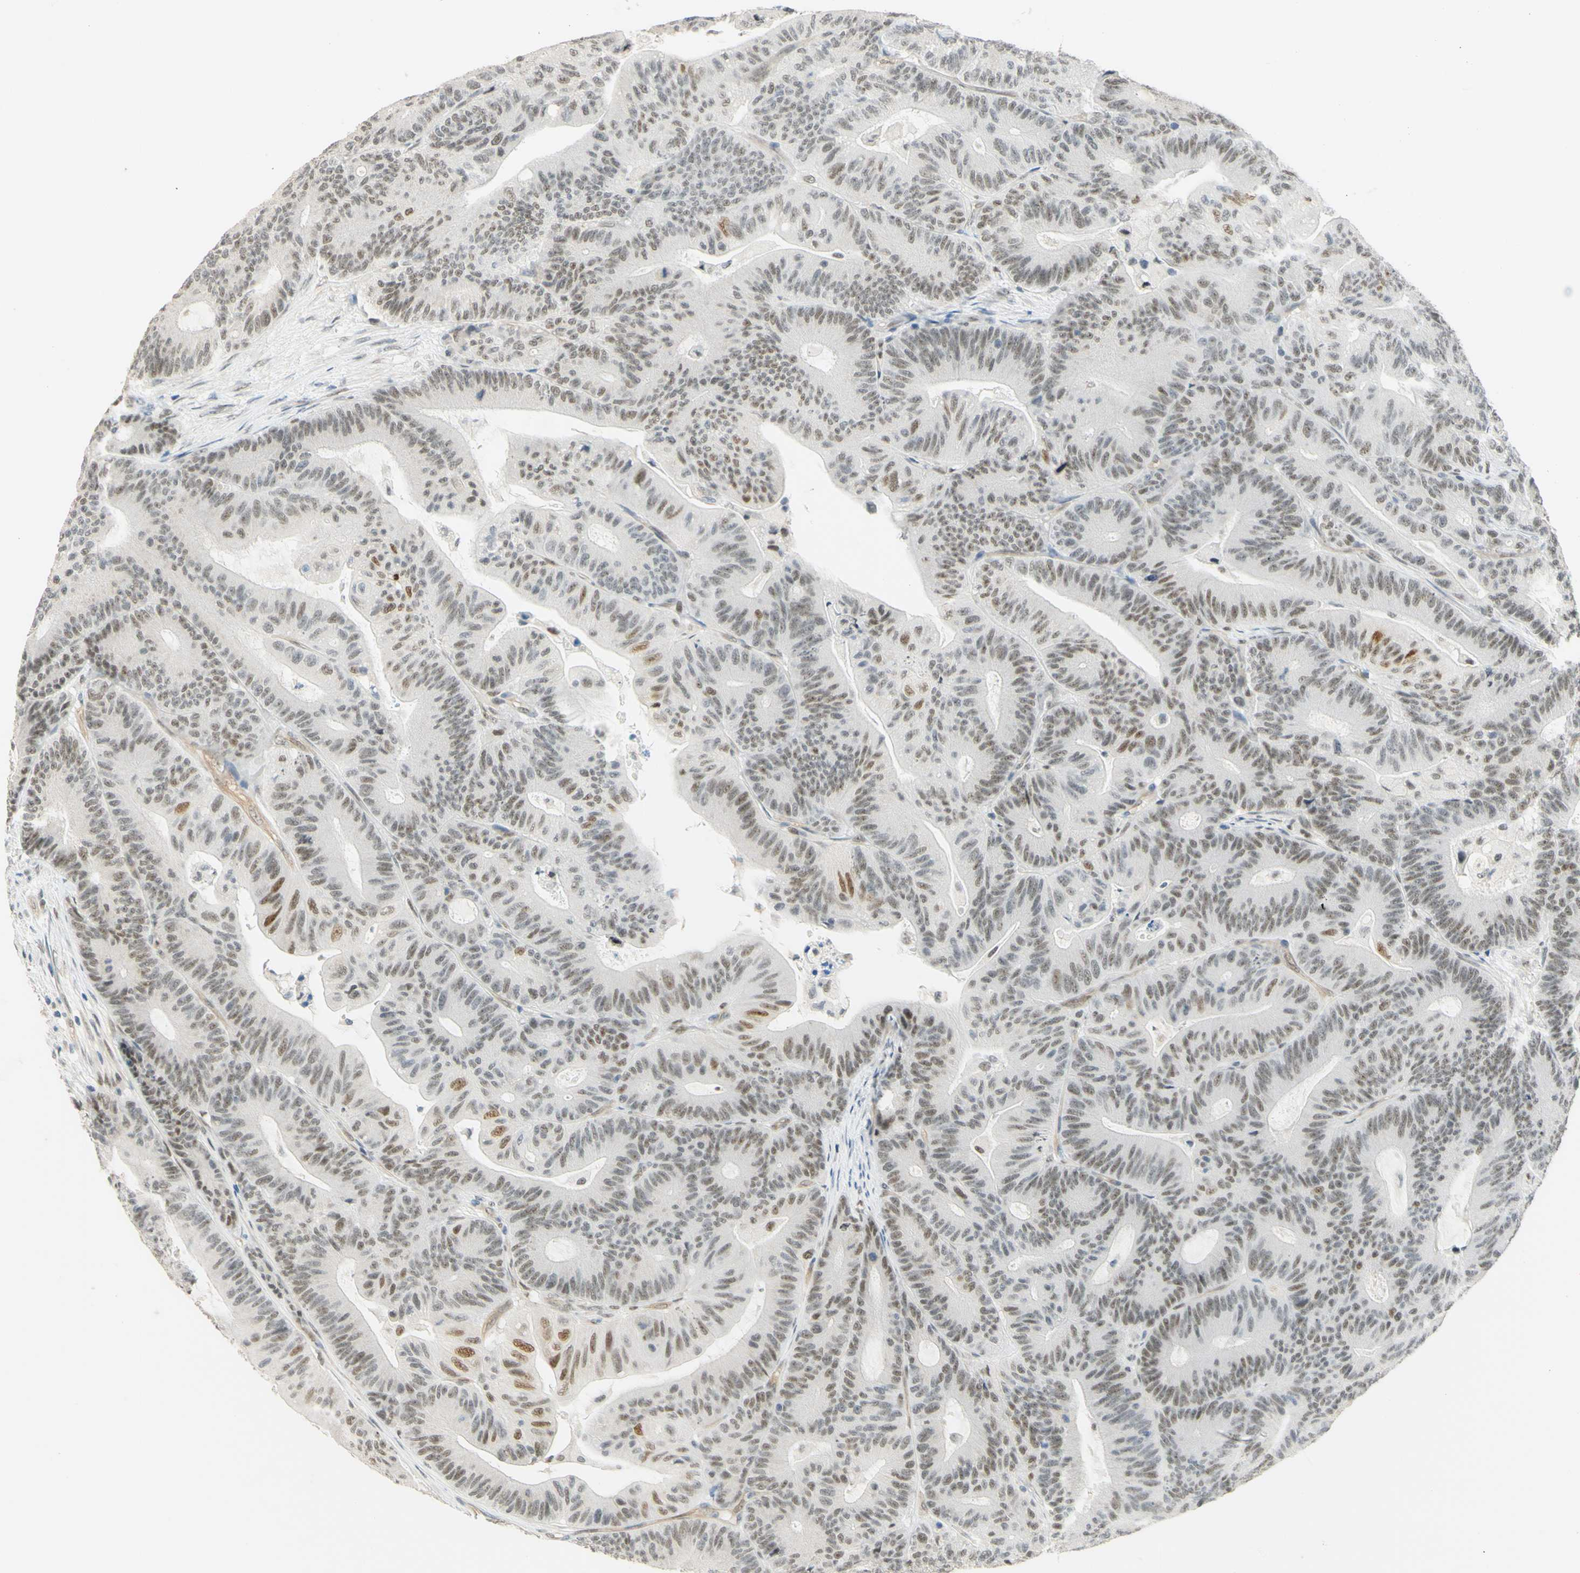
{"staining": {"intensity": "weak", "quantity": "25%-75%", "location": "nuclear"}, "tissue": "colorectal cancer", "cell_type": "Tumor cells", "image_type": "cancer", "snomed": [{"axis": "morphology", "description": "Adenocarcinoma, NOS"}, {"axis": "topography", "description": "Colon"}], "caption": "This micrograph shows immunohistochemistry (IHC) staining of human colorectal adenocarcinoma, with low weak nuclear staining in approximately 25%-75% of tumor cells.", "gene": "POLB", "patient": {"sex": "female", "age": 84}}